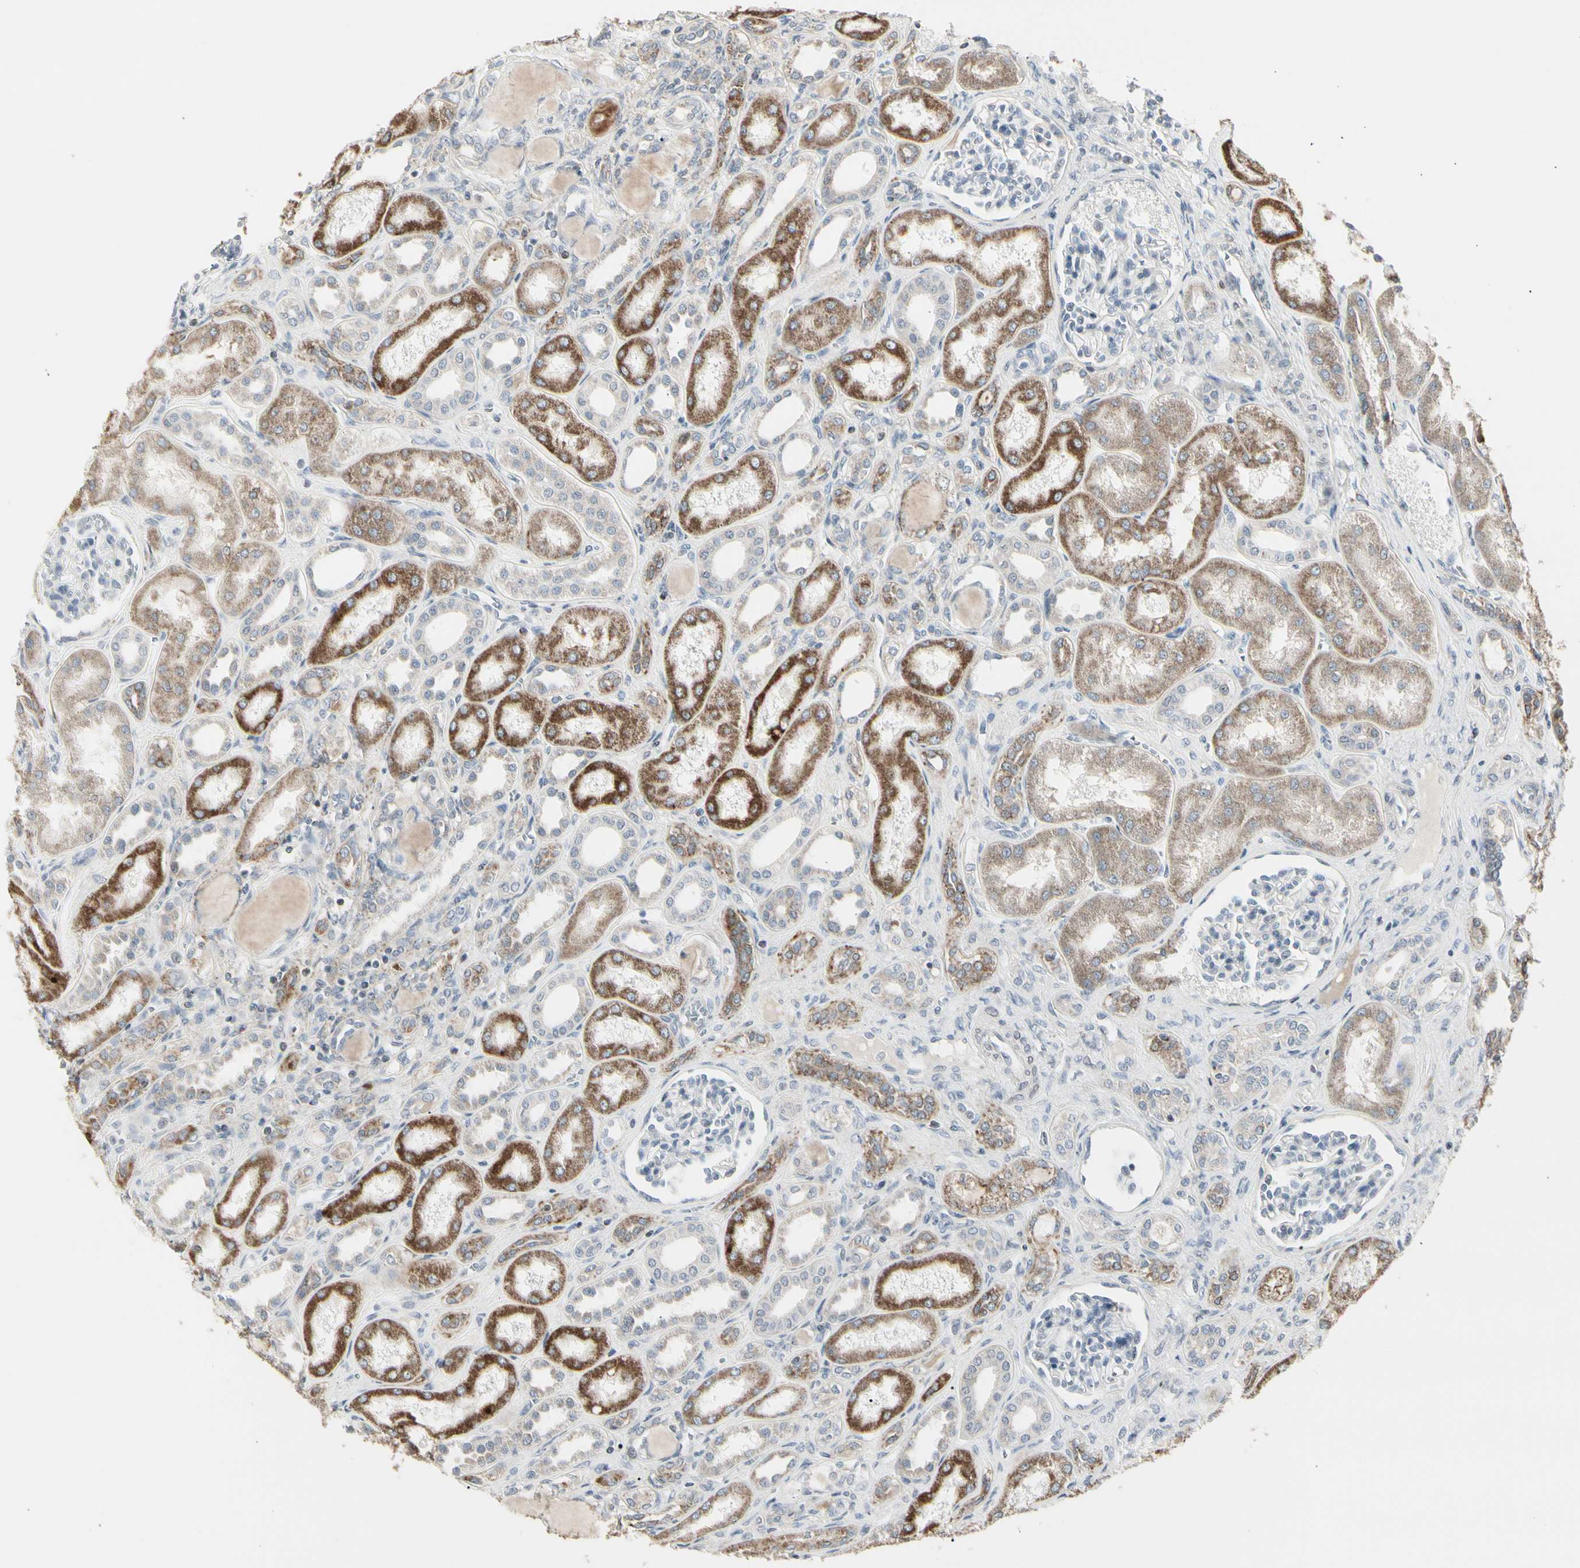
{"staining": {"intensity": "negative", "quantity": "none", "location": "none"}, "tissue": "kidney", "cell_type": "Cells in glomeruli", "image_type": "normal", "snomed": [{"axis": "morphology", "description": "Normal tissue, NOS"}, {"axis": "topography", "description": "Kidney"}], "caption": "The photomicrograph shows no staining of cells in glomeruli in unremarkable kidney. (Immunohistochemistry, brightfield microscopy, high magnification).", "gene": "TMEM176A", "patient": {"sex": "male", "age": 7}}